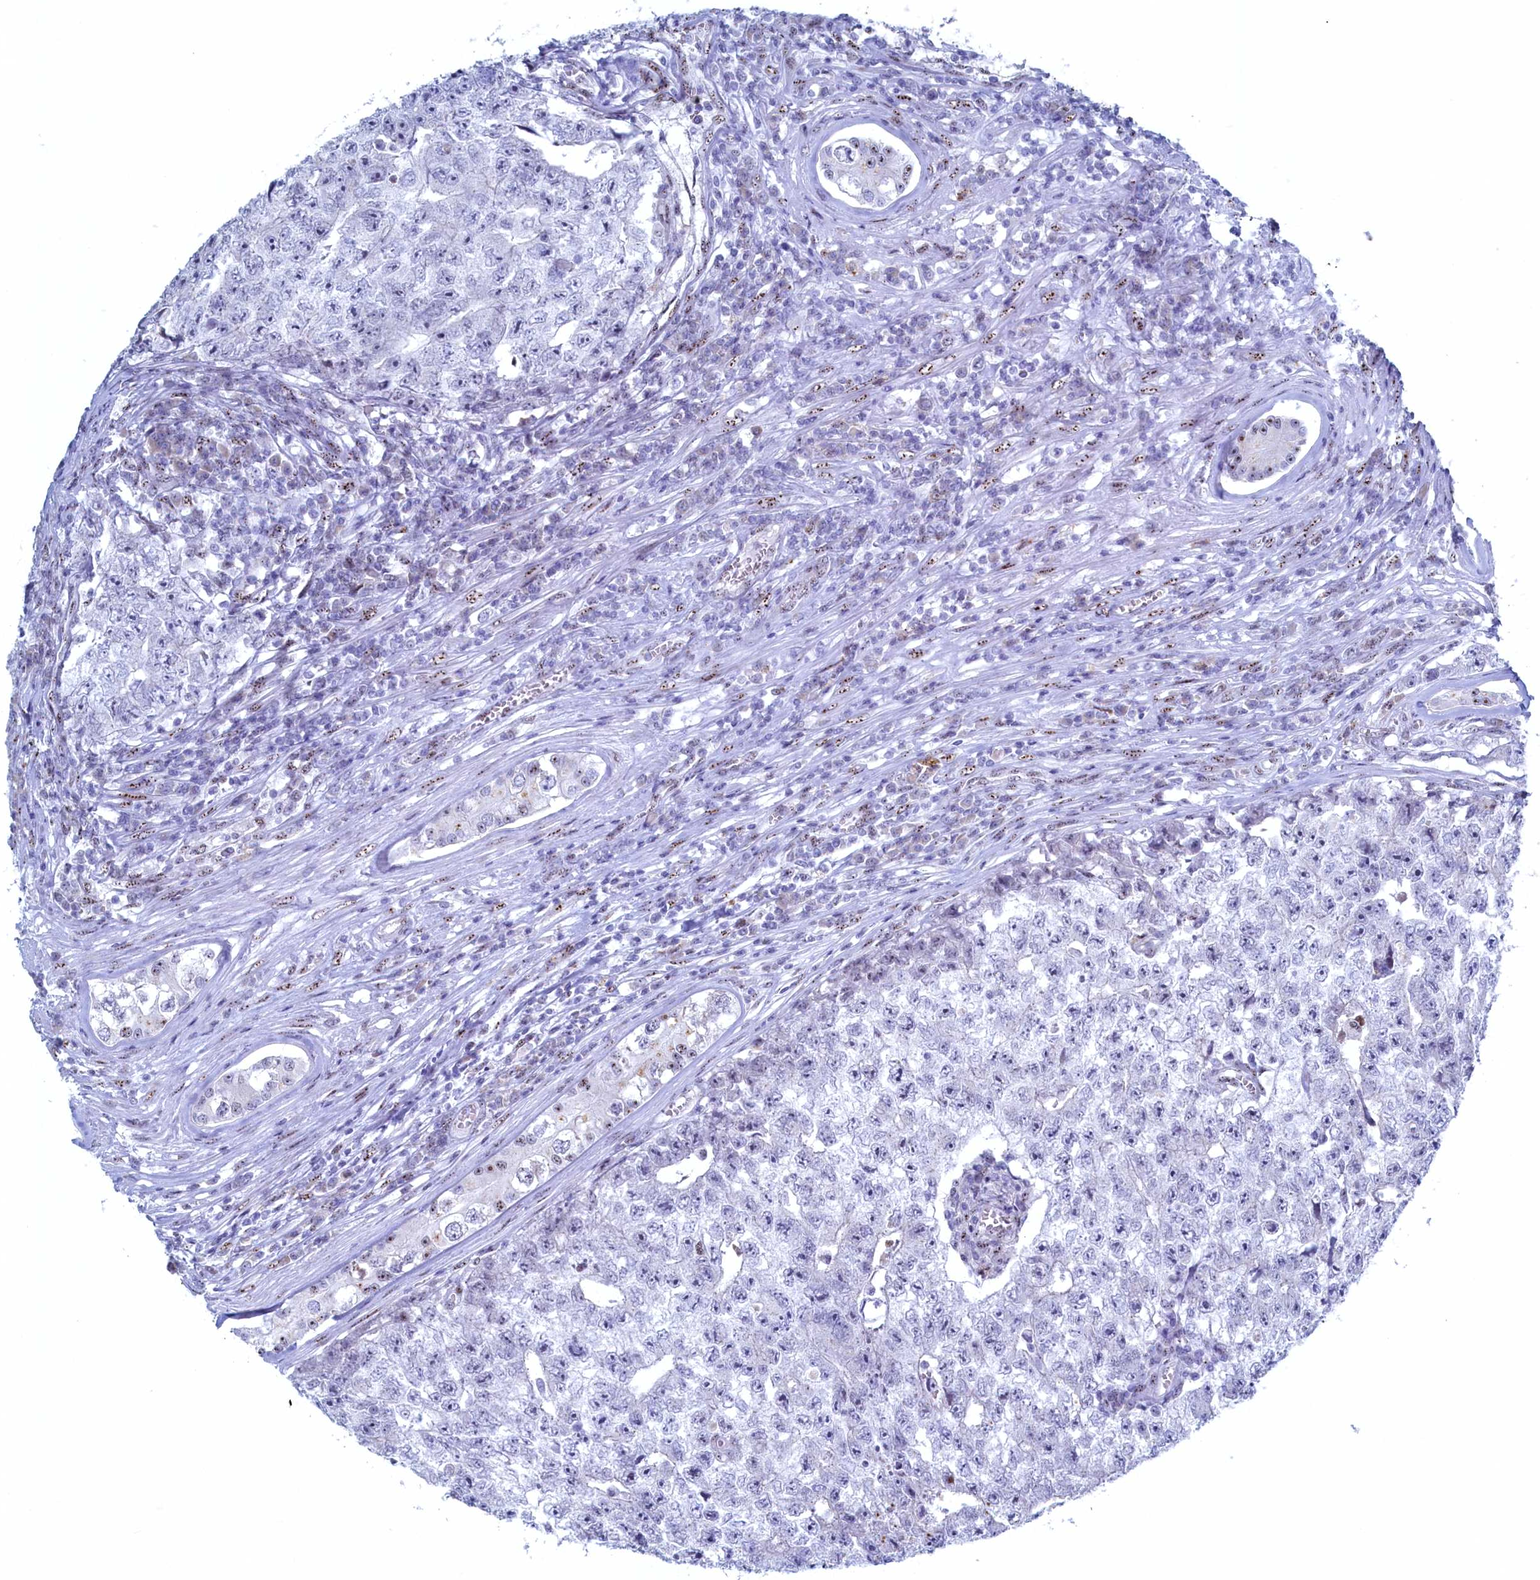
{"staining": {"intensity": "negative", "quantity": "none", "location": "none"}, "tissue": "testis cancer", "cell_type": "Tumor cells", "image_type": "cancer", "snomed": [{"axis": "morphology", "description": "Carcinoma, Embryonal, NOS"}, {"axis": "topography", "description": "Testis"}], "caption": "This is an immunohistochemistry image of testis cancer (embryonal carcinoma). There is no positivity in tumor cells.", "gene": "WDR76", "patient": {"sex": "male", "age": 17}}